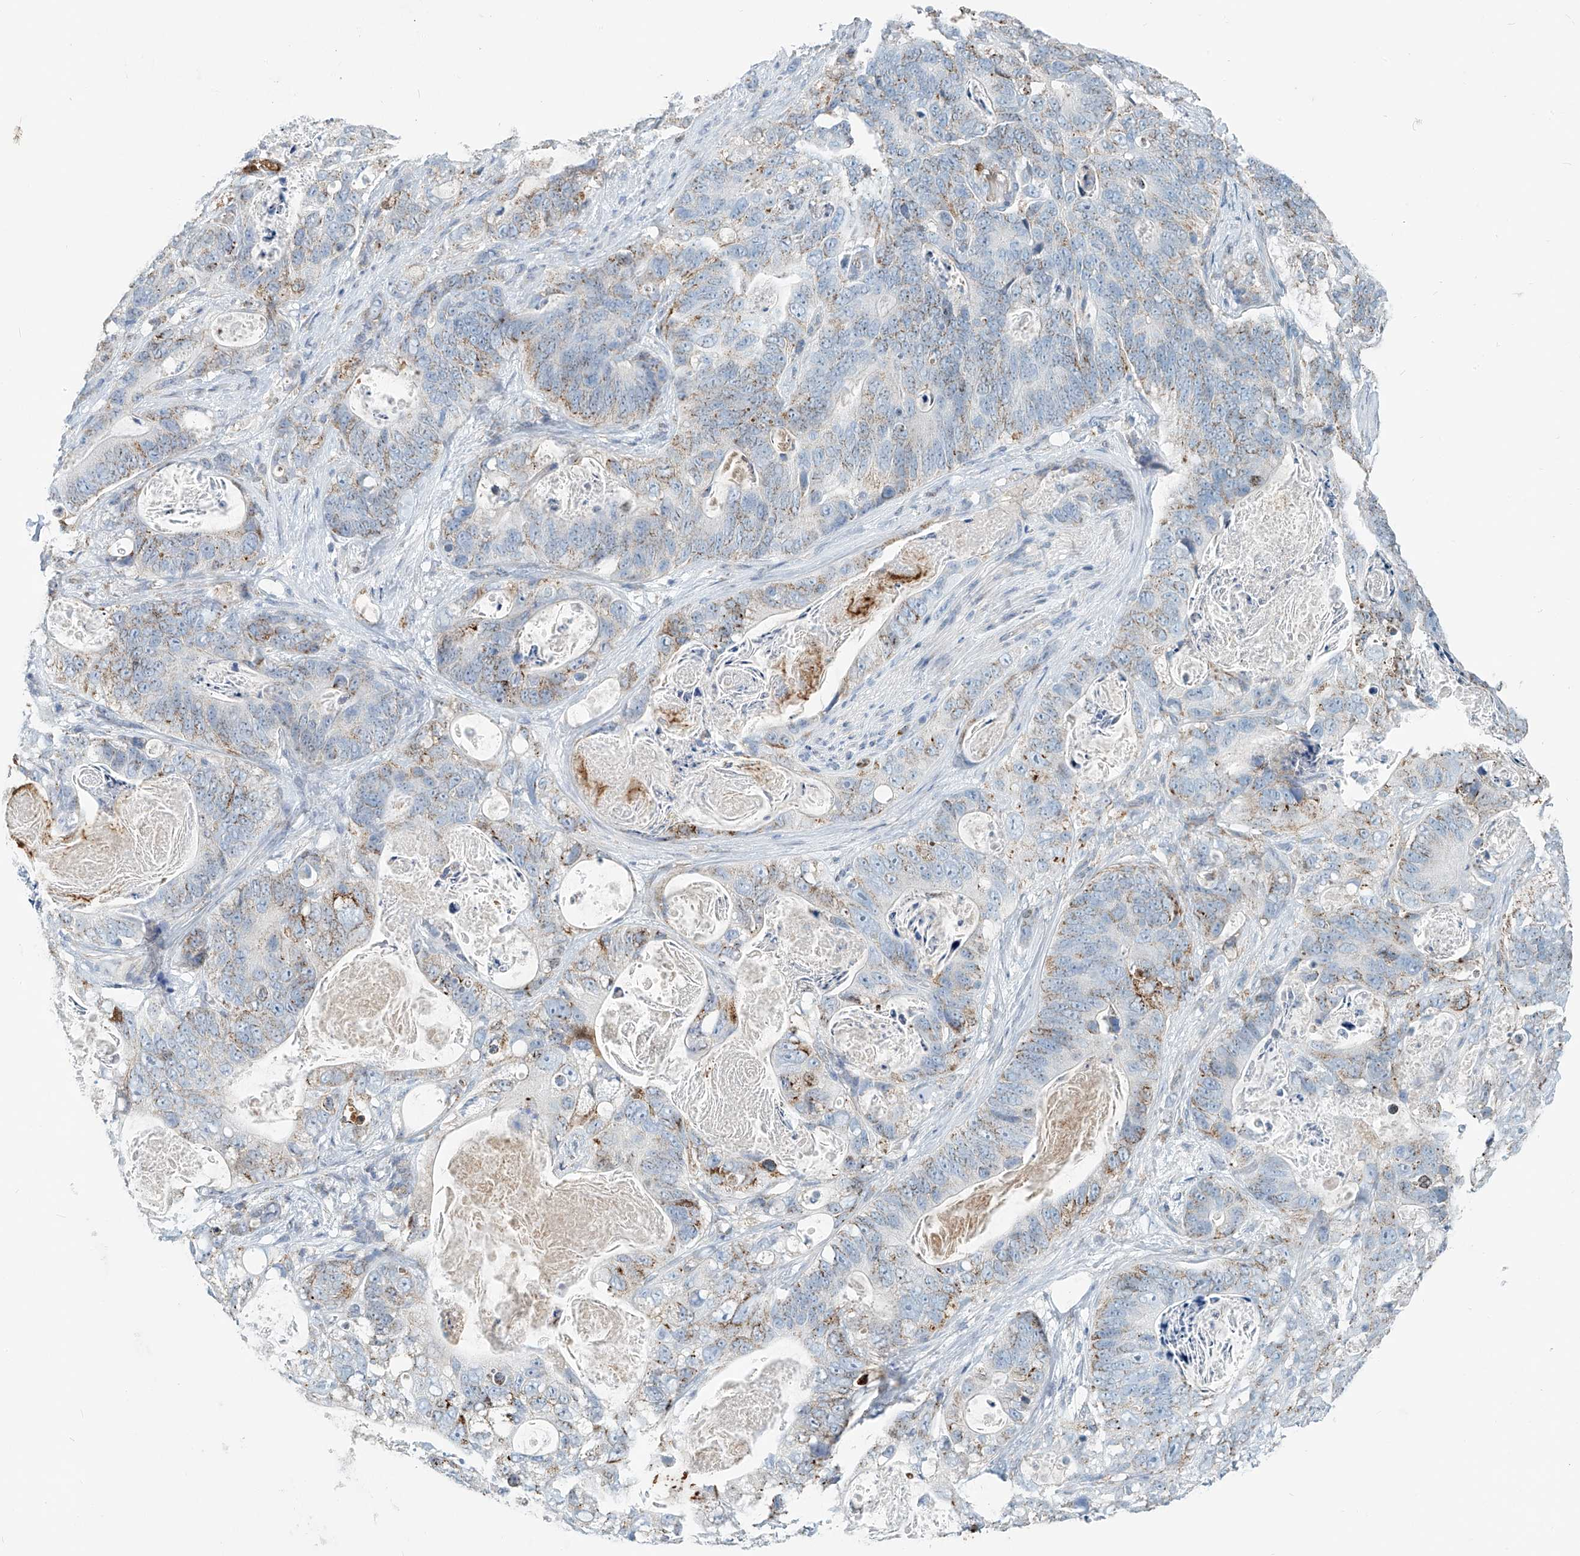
{"staining": {"intensity": "moderate", "quantity": "25%-75%", "location": "cytoplasmic/membranous"}, "tissue": "stomach cancer", "cell_type": "Tumor cells", "image_type": "cancer", "snomed": [{"axis": "morphology", "description": "Normal tissue, NOS"}, {"axis": "morphology", "description": "Adenocarcinoma, NOS"}, {"axis": "topography", "description": "Stomach"}], "caption": "An immunohistochemistry micrograph of tumor tissue is shown. Protein staining in brown shows moderate cytoplasmic/membranous positivity in stomach cancer (adenocarcinoma) within tumor cells.", "gene": "PTPRA", "patient": {"sex": "female", "age": 89}}